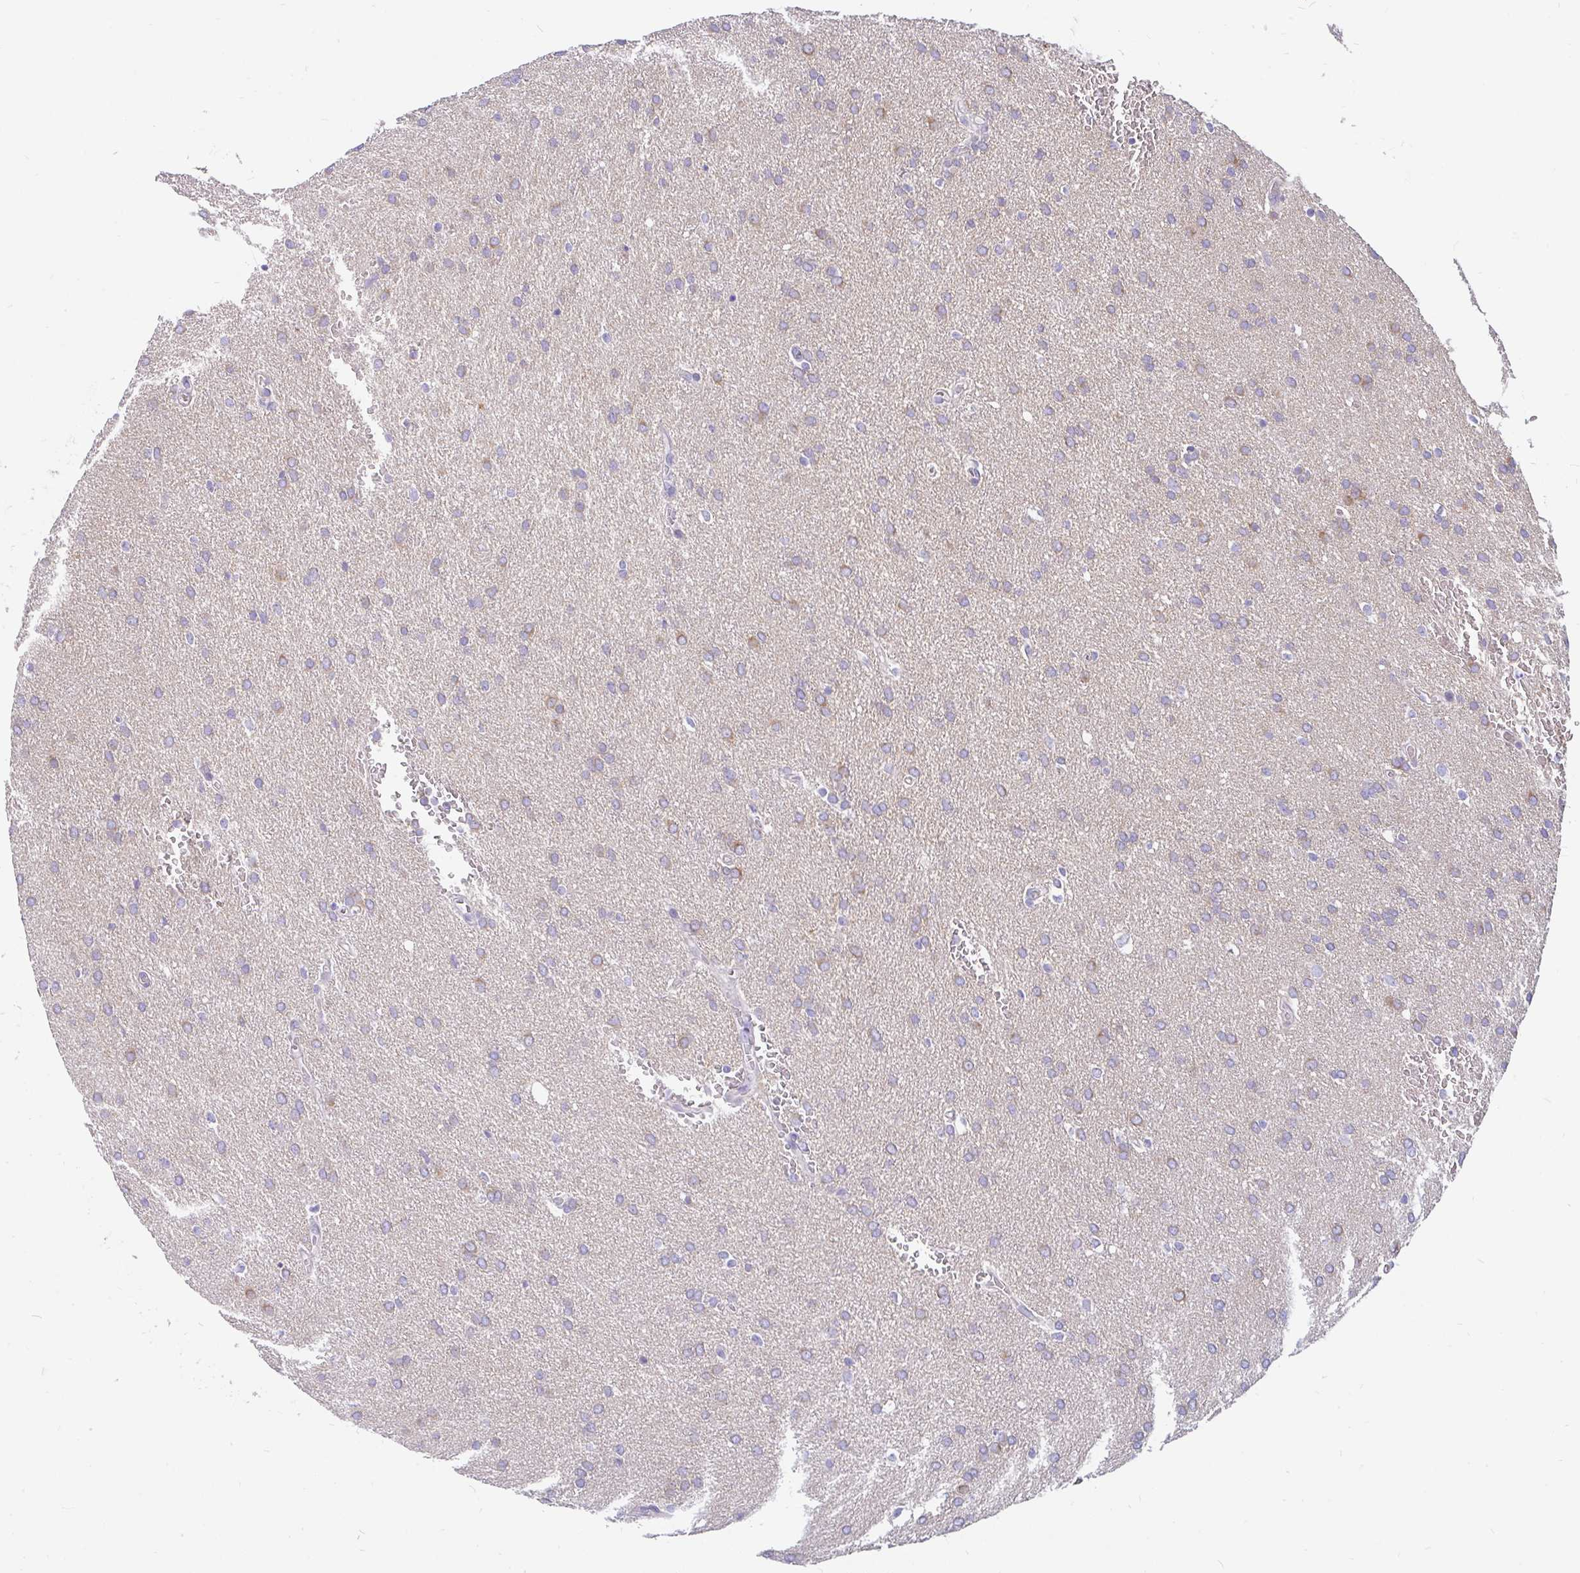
{"staining": {"intensity": "weak", "quantity": "<25%", "location": "cytoplasmic/membranous"}, "tissue": "glioma", "cell_type": "Tumor cells", "image_type": "cancer", "snomed": [{"axis": "morphology", "description": "Glioma, malignant, Low grade"}, {"axis": "topography", "description": "Brain"}], "caption": "This is an immunohistochemistry photomicrograph of glioma. There is no positivity in tumor cells.", "gene": "LRRC26", "patient": {"sex": "female", "age": 33}}